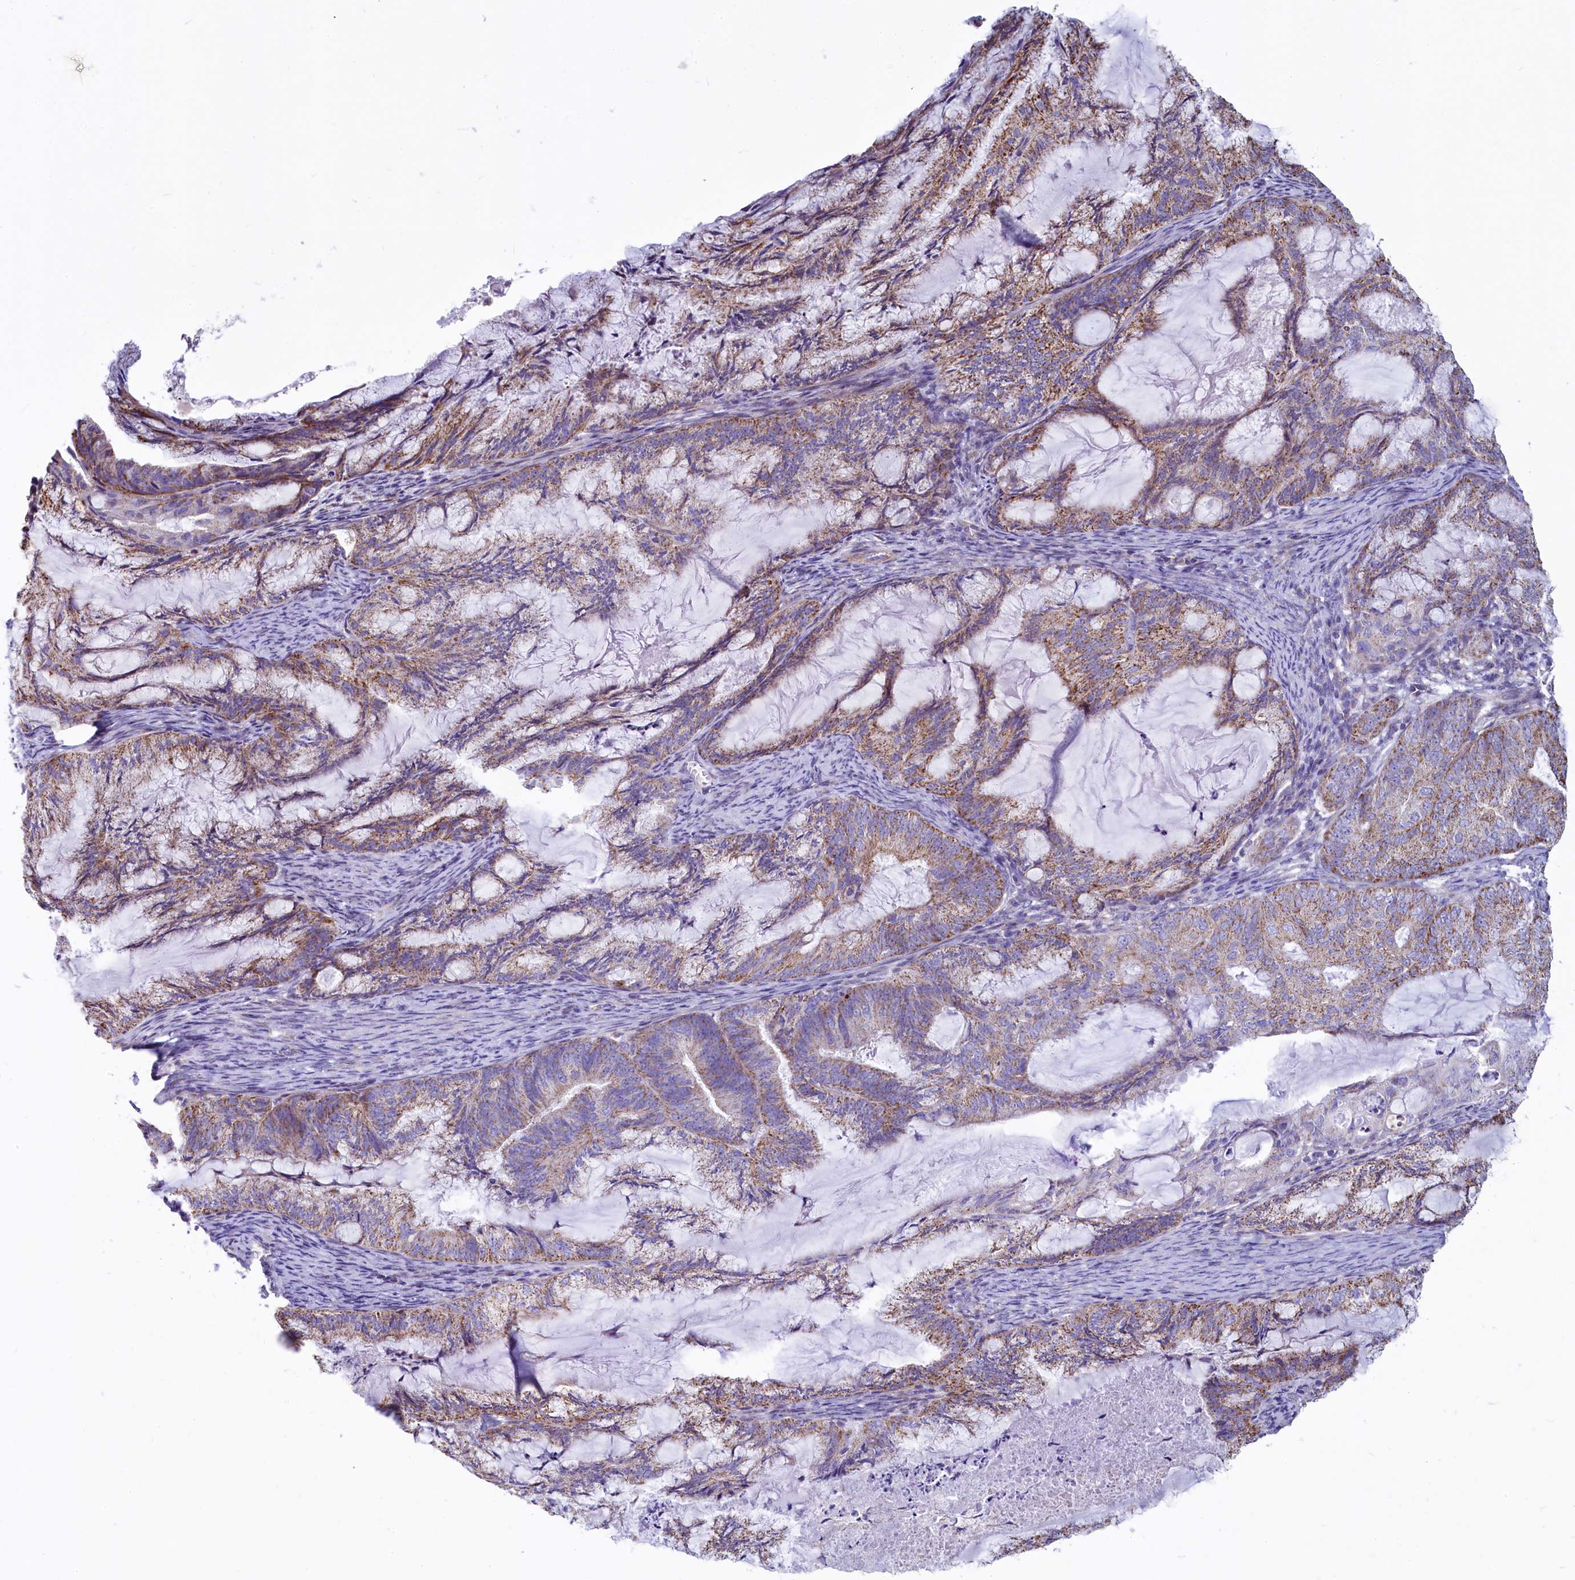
{"staining": {"intensity": "moderate", "quantity": "25%-75%", "location": "cytoplasmic/membranous"}, "tissue": "endometrial cancer", "cell_type": "Tumor cells", "image_type": "cancer", "snomed": [{"axis": "morphology", "description": "Adenocarcinoma, NOS"}, {"axis": "topography", "description": "Endometrium"}], "caption": "Protein analysis of endometrial adenocarcinoma tissue demonstrates moderate cytoplasmic/membranous expression in approximately 25%-75% of tumor cells. The protein is shown in brown color, while the nuclei are stained blue.", "gene": "VWCE", "patient": {"sex": "female", "age": 86}}